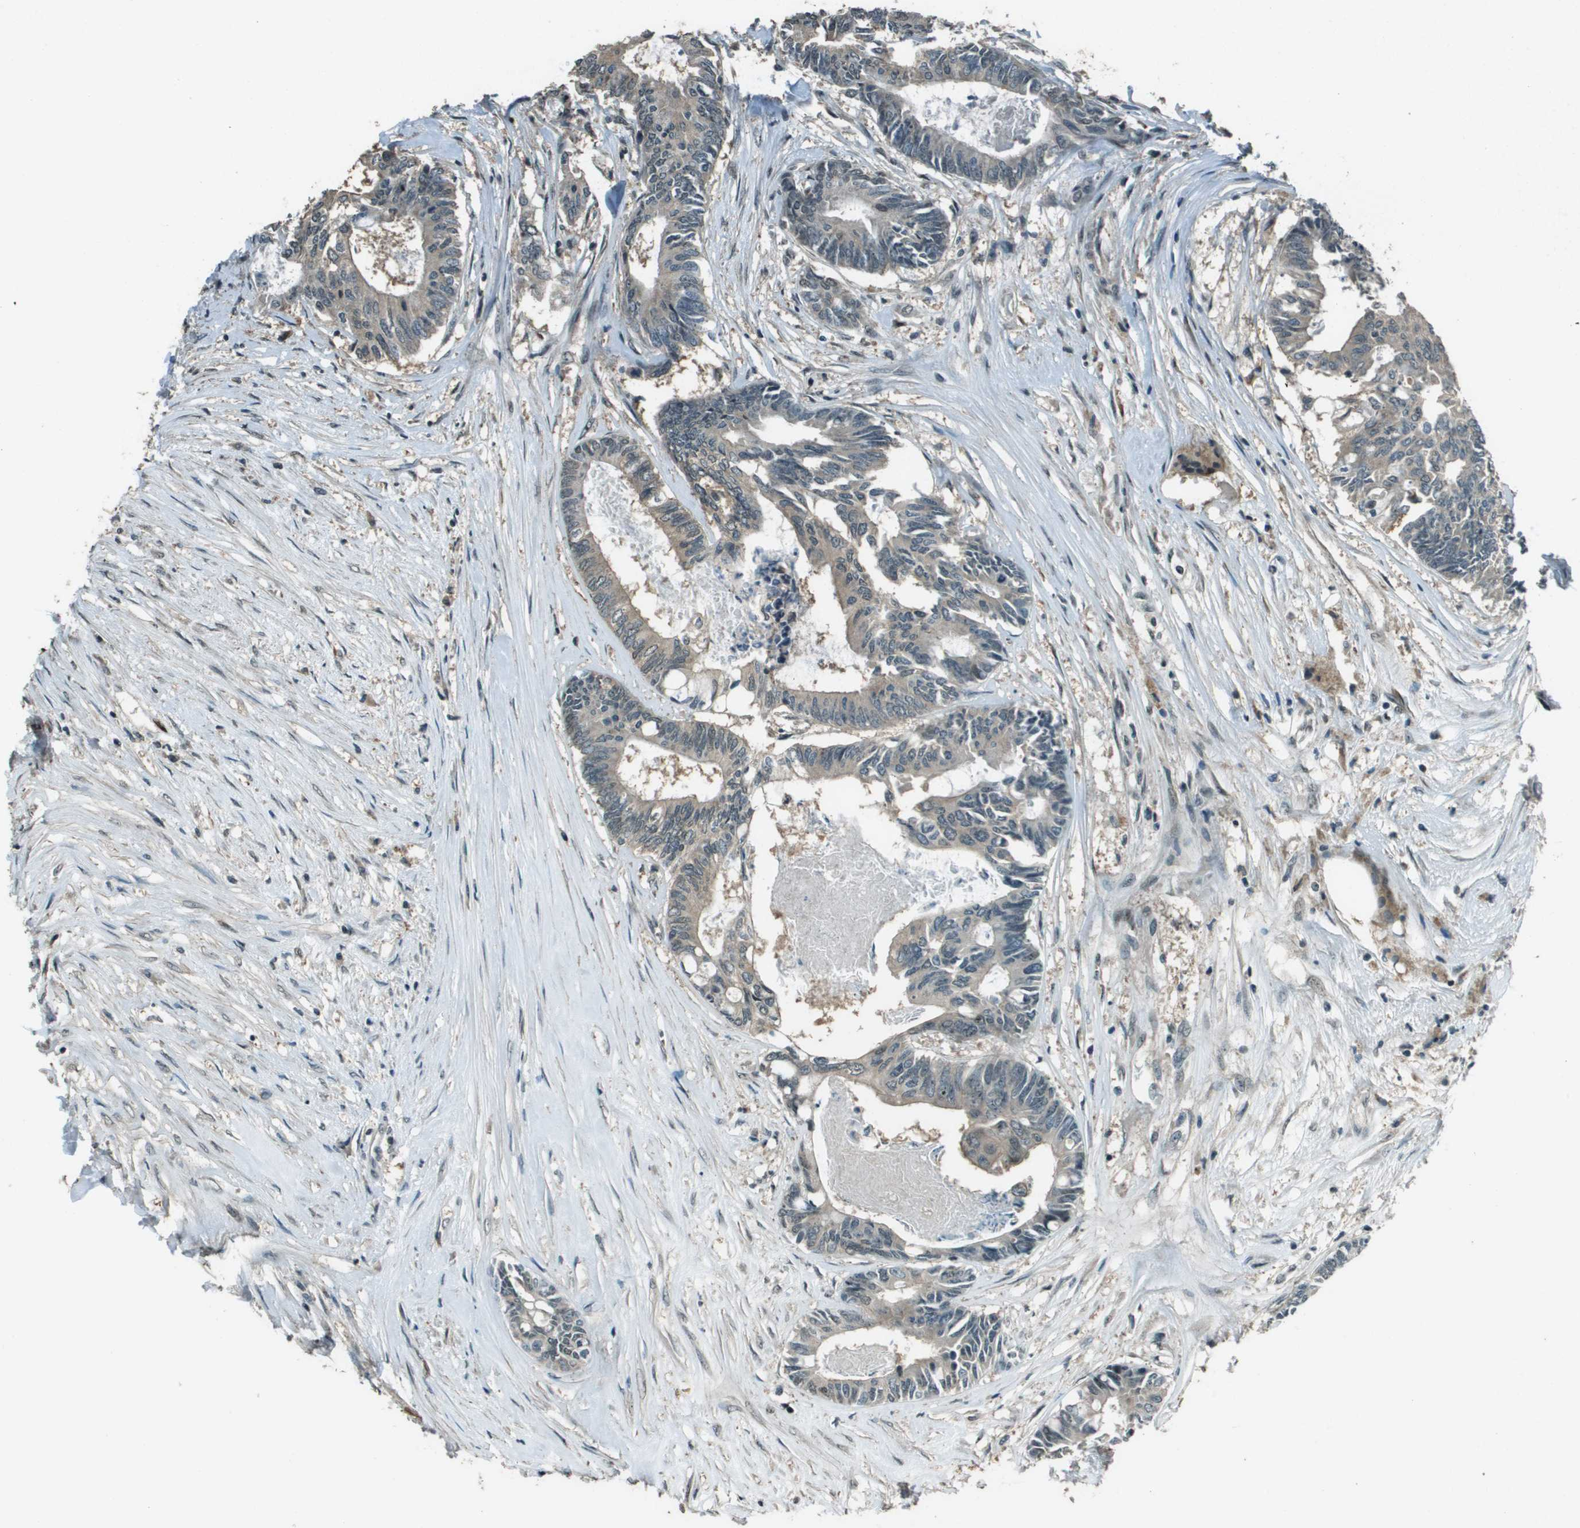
{"staining": {"intensity": "weak", "quantity": "<25%", "location": "cytoplasmic/membranous"}, "tissue": "colorectal cancer", "cell_type": "Tumor cells", "image_type": "cancer", "snomed": [{"axis": "morphology", "description": "Adenocarcinoma, NOS"}, {"axis": "topography", "description": "Rectum"}], "caption": "IHC micrograph of neoplastic tissue: adenocarcinoma (colorectal) stained with DAB shows no significant protein positivity in tumor cells. Nuclei are stained in blue.", "gene": "SDC3", "patient": {"sex": "male", "age": 63}}